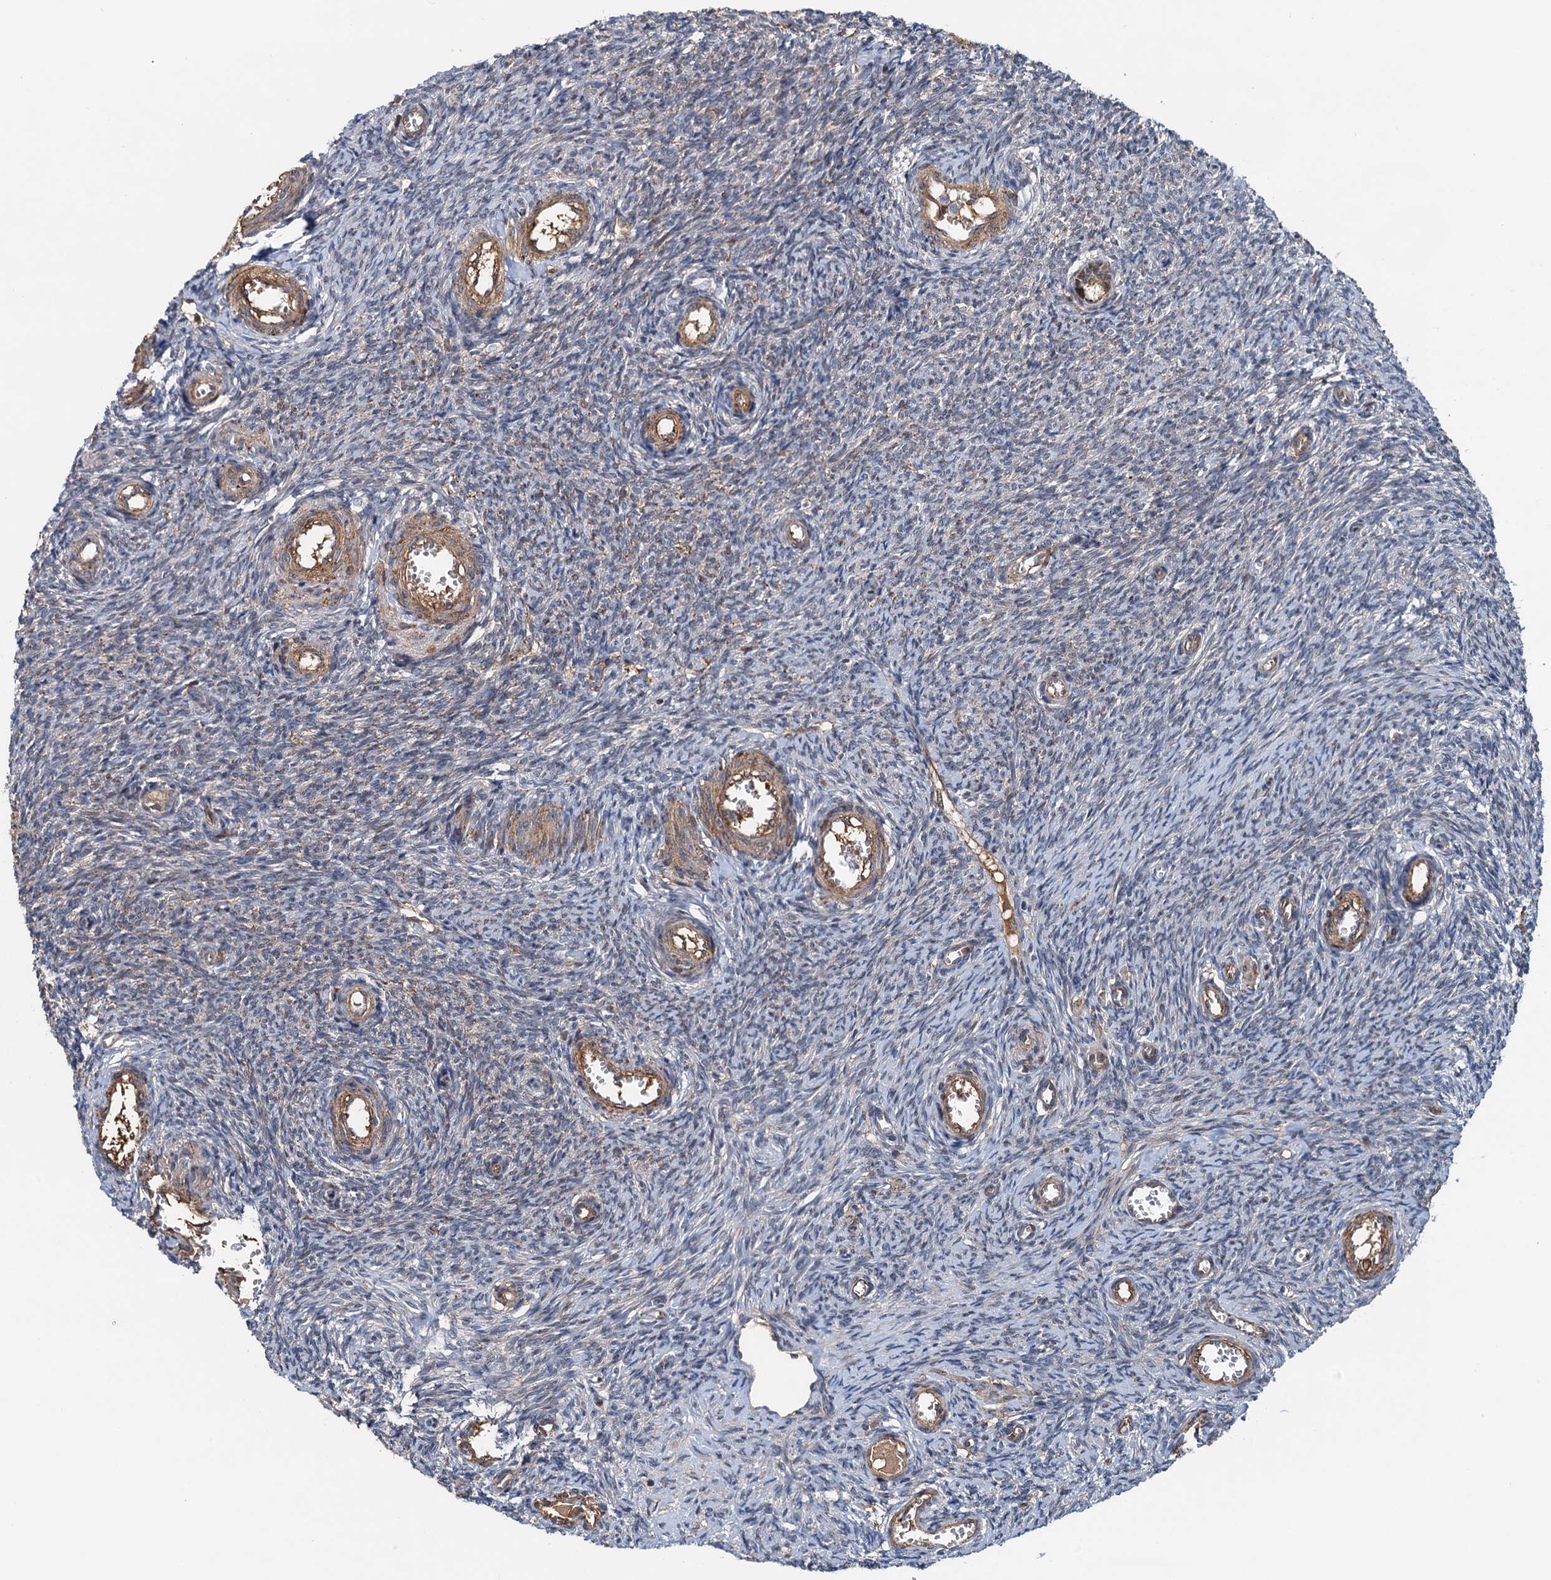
{"staining": {"intensity": "weak", "quantity": "<25%", "location": "cytoplasmic/membranous"}, "tissue": "ovary", "cell_type": "Ovarian stroma cells", "image_type": "normal", "snomed": [{"axis": "morphology", "description": "Normal tissue, NOS"}, {"axis": "topography", "description": "Ovary"}], "caption": "An immunohistochemistry histopathology image of normal ovary is shown. There is no staining in ovarian stroma cells of ovary.", "gene": "AAGAB", "patient": {"sex": "female", "age": 44}}